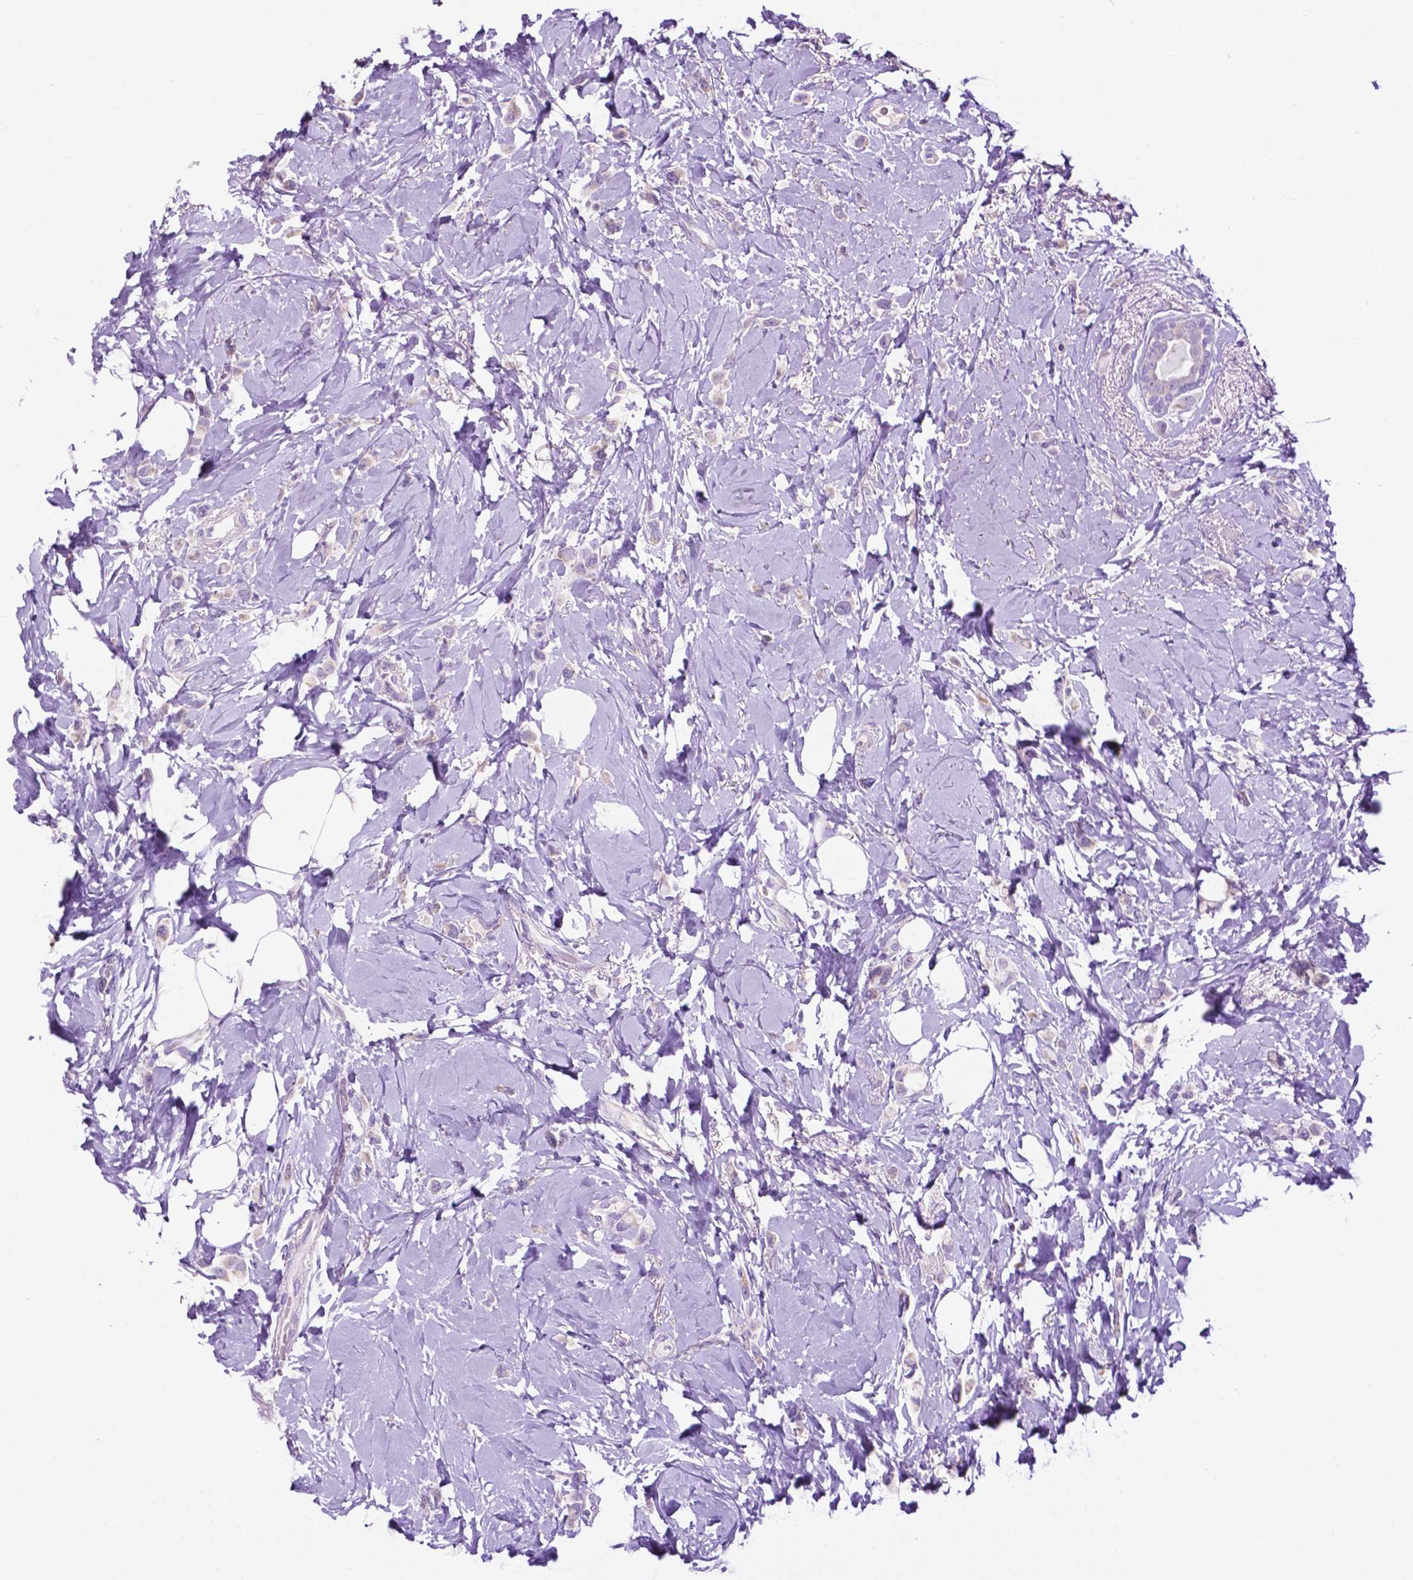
{"staining": {"intensity": "weak", "quantity": "<25%", "location": "cytoplasmic/membranous"}, "tissue": "breast cancer", "cell_type": "Tumor cells", "image_type": "cancer", "snomed": [{"axis": "morphology", "description": "Lobular carcinoma"}, {"axis": "topography", "description": "Breast"}], "caption": "Human breast lobular carcinoma stained for a protein using IHC reveals no positivity in tumor cells.", "gene": "PHYHIP", "patient": {"sex": "female", "age": 66}}